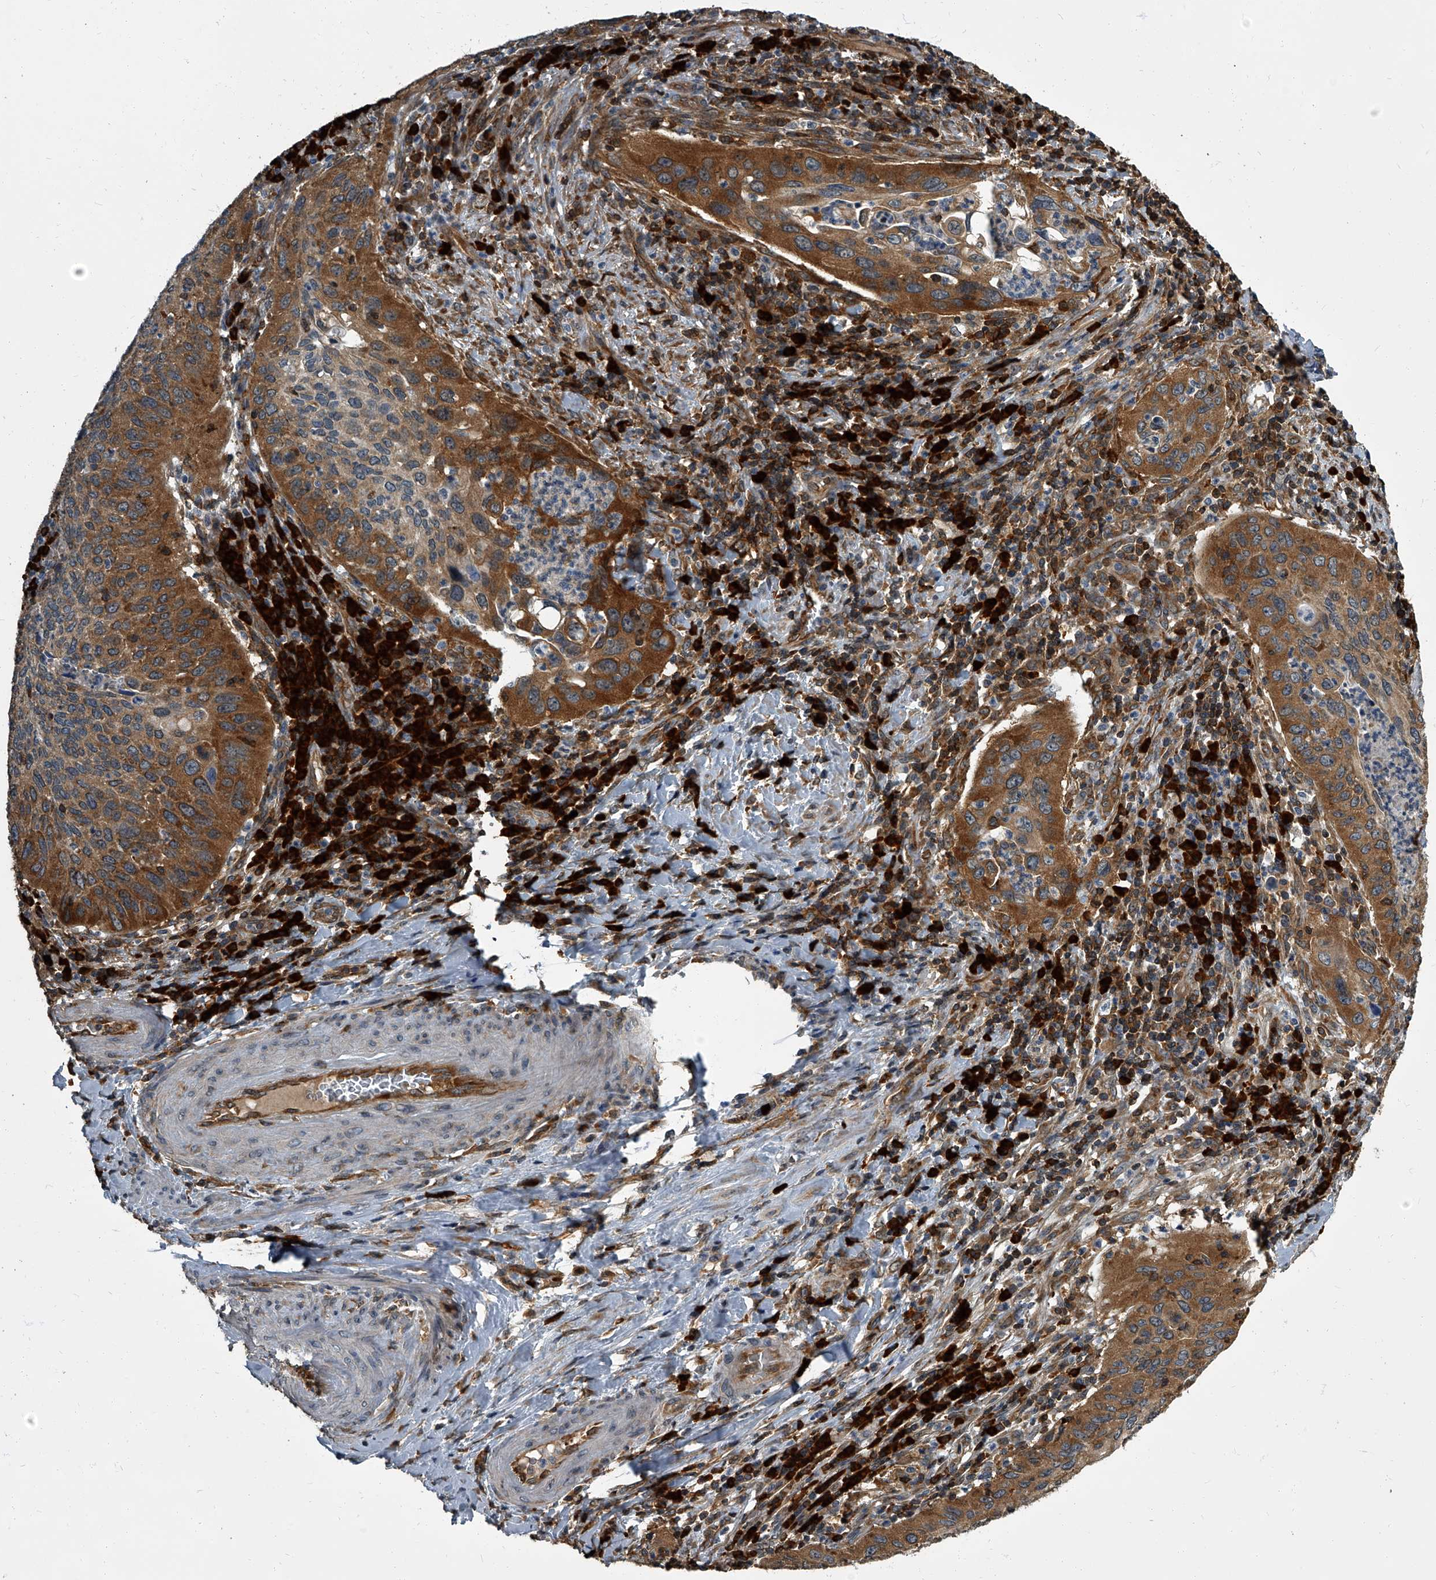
{"staining": {"intensity": "moderate", "quantity": ">75%", "location": "cytoplasmic/membranous"}, "tissue": "cervical cancer", "cell_type": "Tumor cells", "image_type": "cancer", "snomed": [{"axis": "morphology", "description": "Squamous cell carcinoma, NOS"}, {"axis": "topography", "description": "Cervix"}], "caption": "The histopathology image demonstrates staining of squamous cell carcinoma (cervical), revealing moderate cytoplasmic/membranous protein positivity (brown color) within tumor cells.", "gene": "CDV3", "patient": {"sex": "female", "age": 38}}